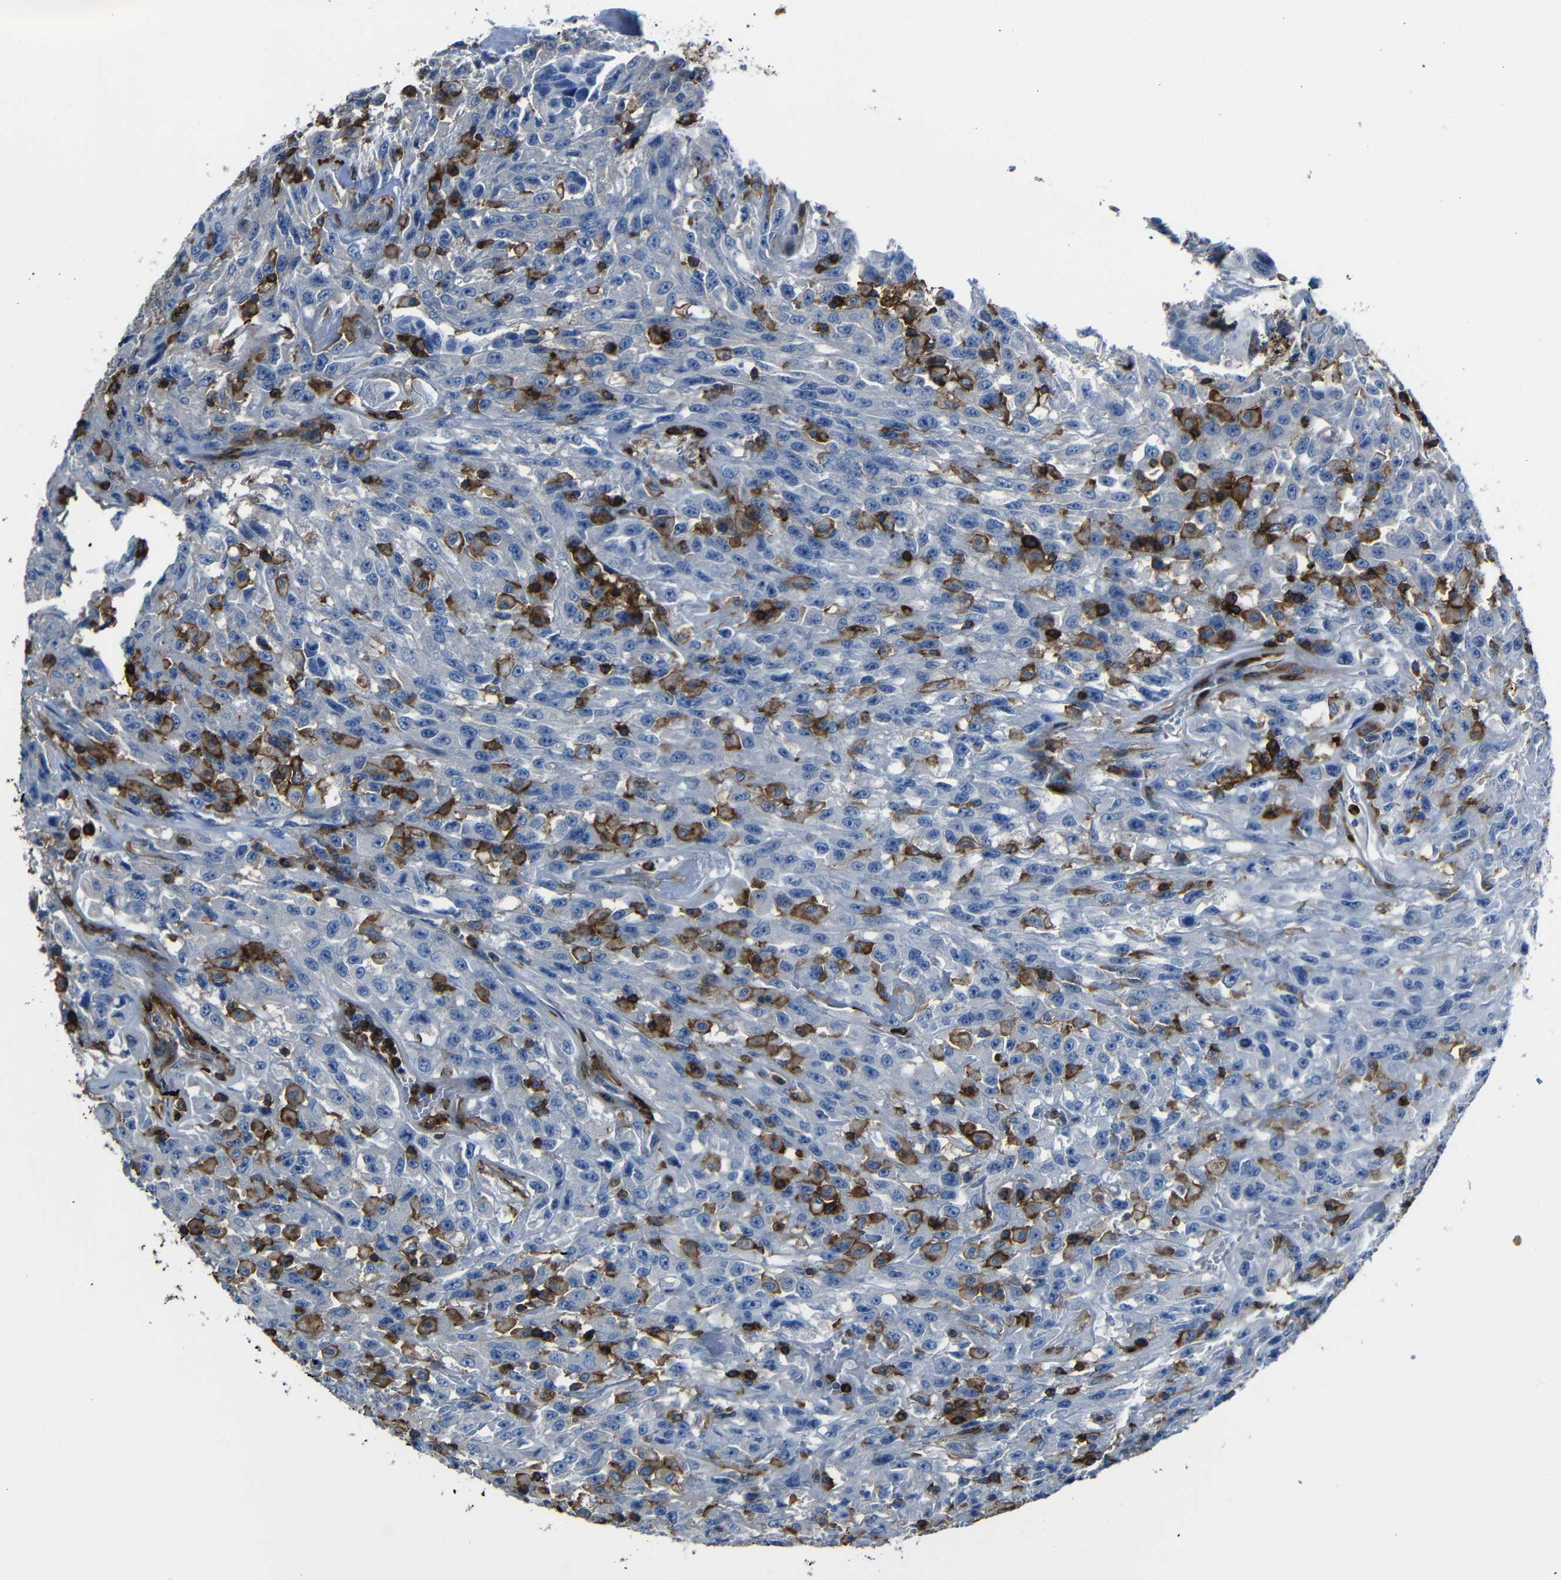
{"staining": {"intensity": "negative", "quantity": "none", "location": "none"}, "tissue": "urothelial cancer", "cell_type": "Tumor cells", "image_type": "cancer", "snomed": [{"axis": "morphology", "description": "Urothelial carcinoma, High grade"}, {"axis": "topography", "description": "Urinary bladder"}], "caption": "High magnification brightfield microscopy of high-grade urothelial carcinoma stained with DAB (brown) and counterstained with hematoxylin (blue): tumor cells show no significant positivity.", "gene": "ADGRE5", "patient": {"sex": "male", "age": 66}}